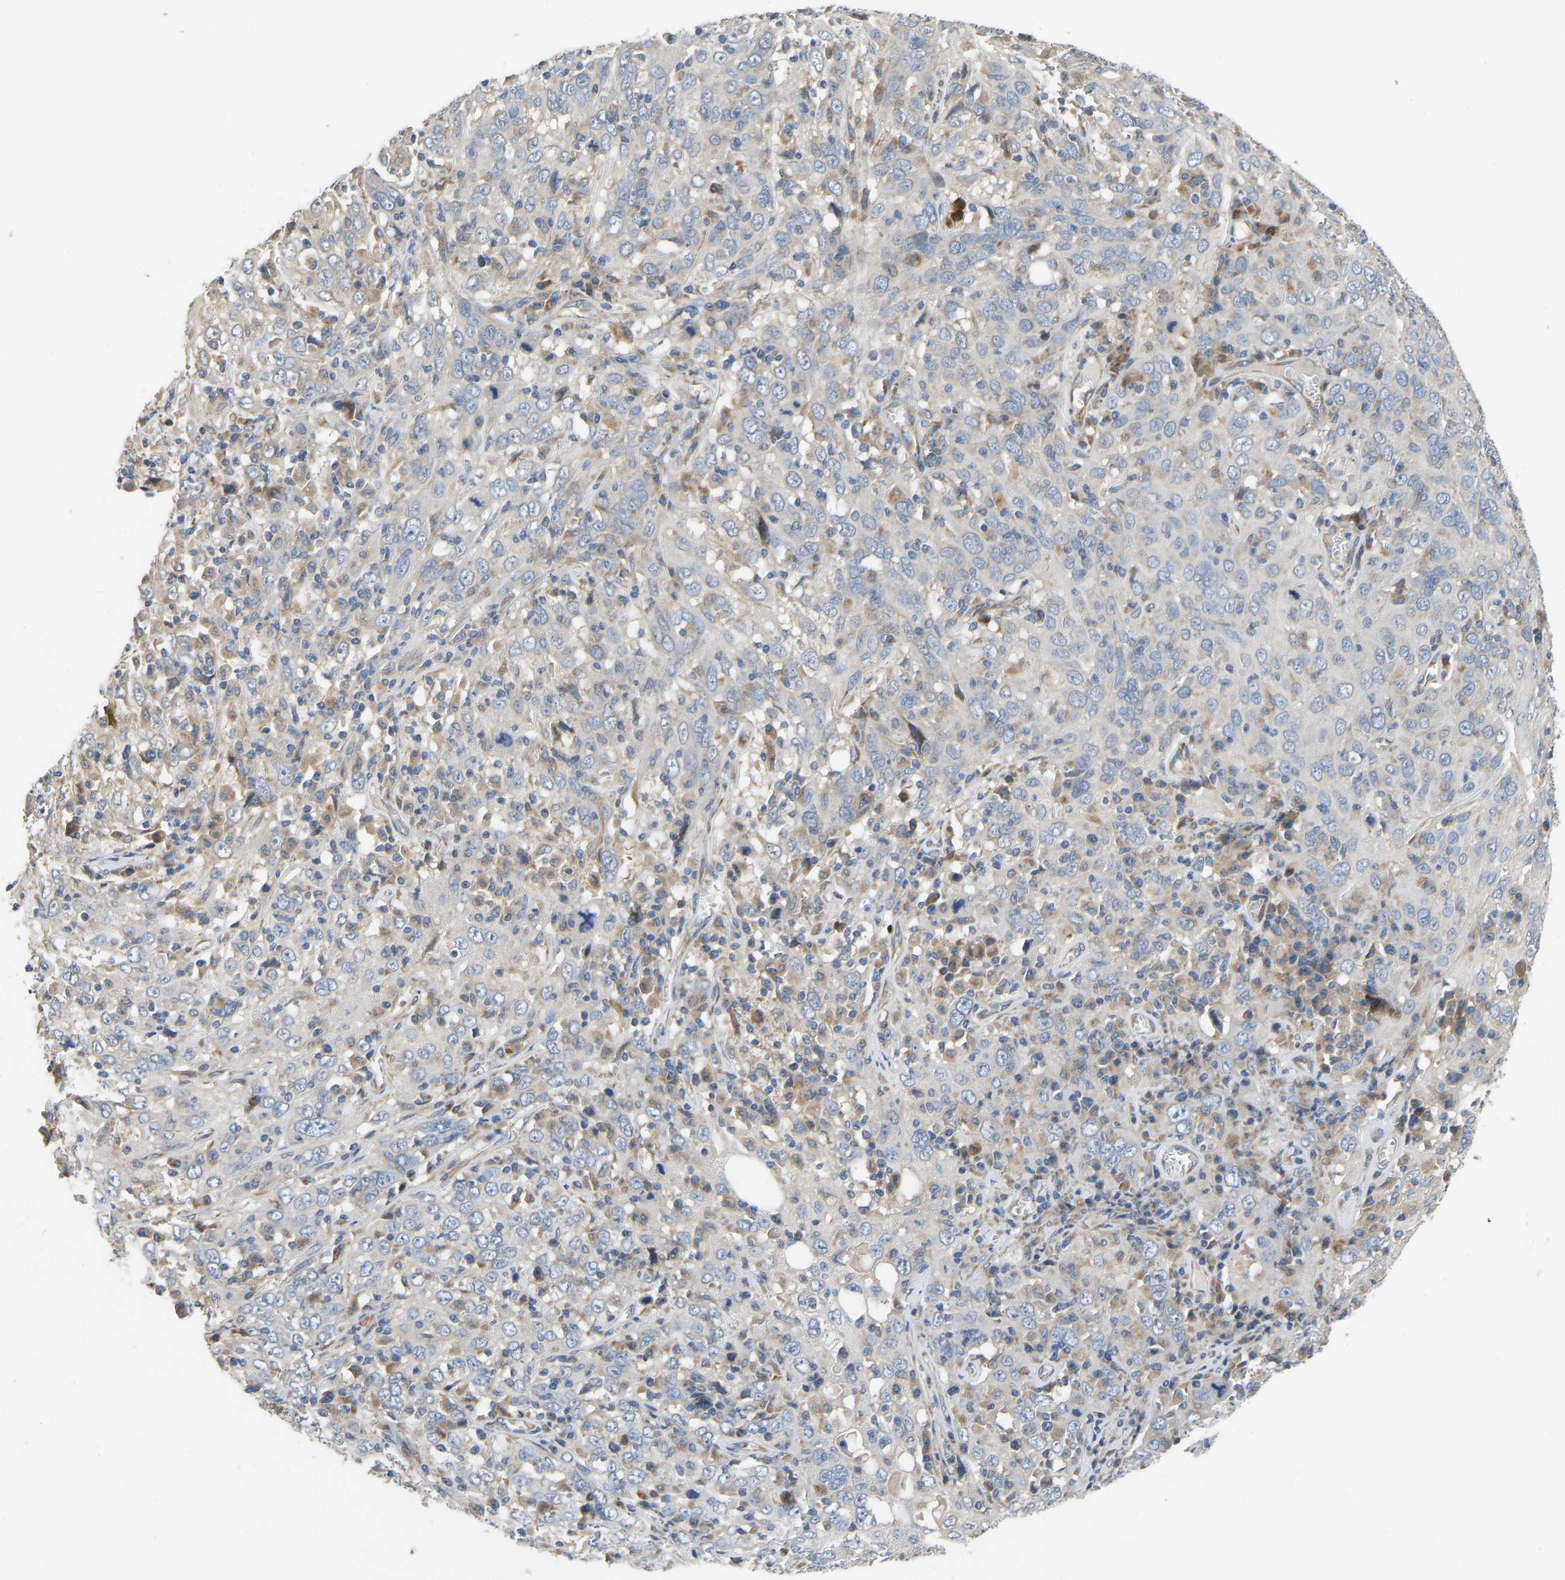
{"staining": {"intensity": "negative", "quantity": "none", "location": "none"}, "tissue": "cervical cancer", "cell_type": "Tumor cells", "image_type": "cancer", "snomed": [{"axis": "morphology", "description": "Squamous cell carcinoma, NOS"}, {"axis": "topography", "description": "Cervix"}], "caption": "Human cervical squamous cell carcinoma stained for a protein using IHC reveals no expression in tumor cells.", "gene": "TMEM150A", "patient": {"sex": "female", "age": 46}}